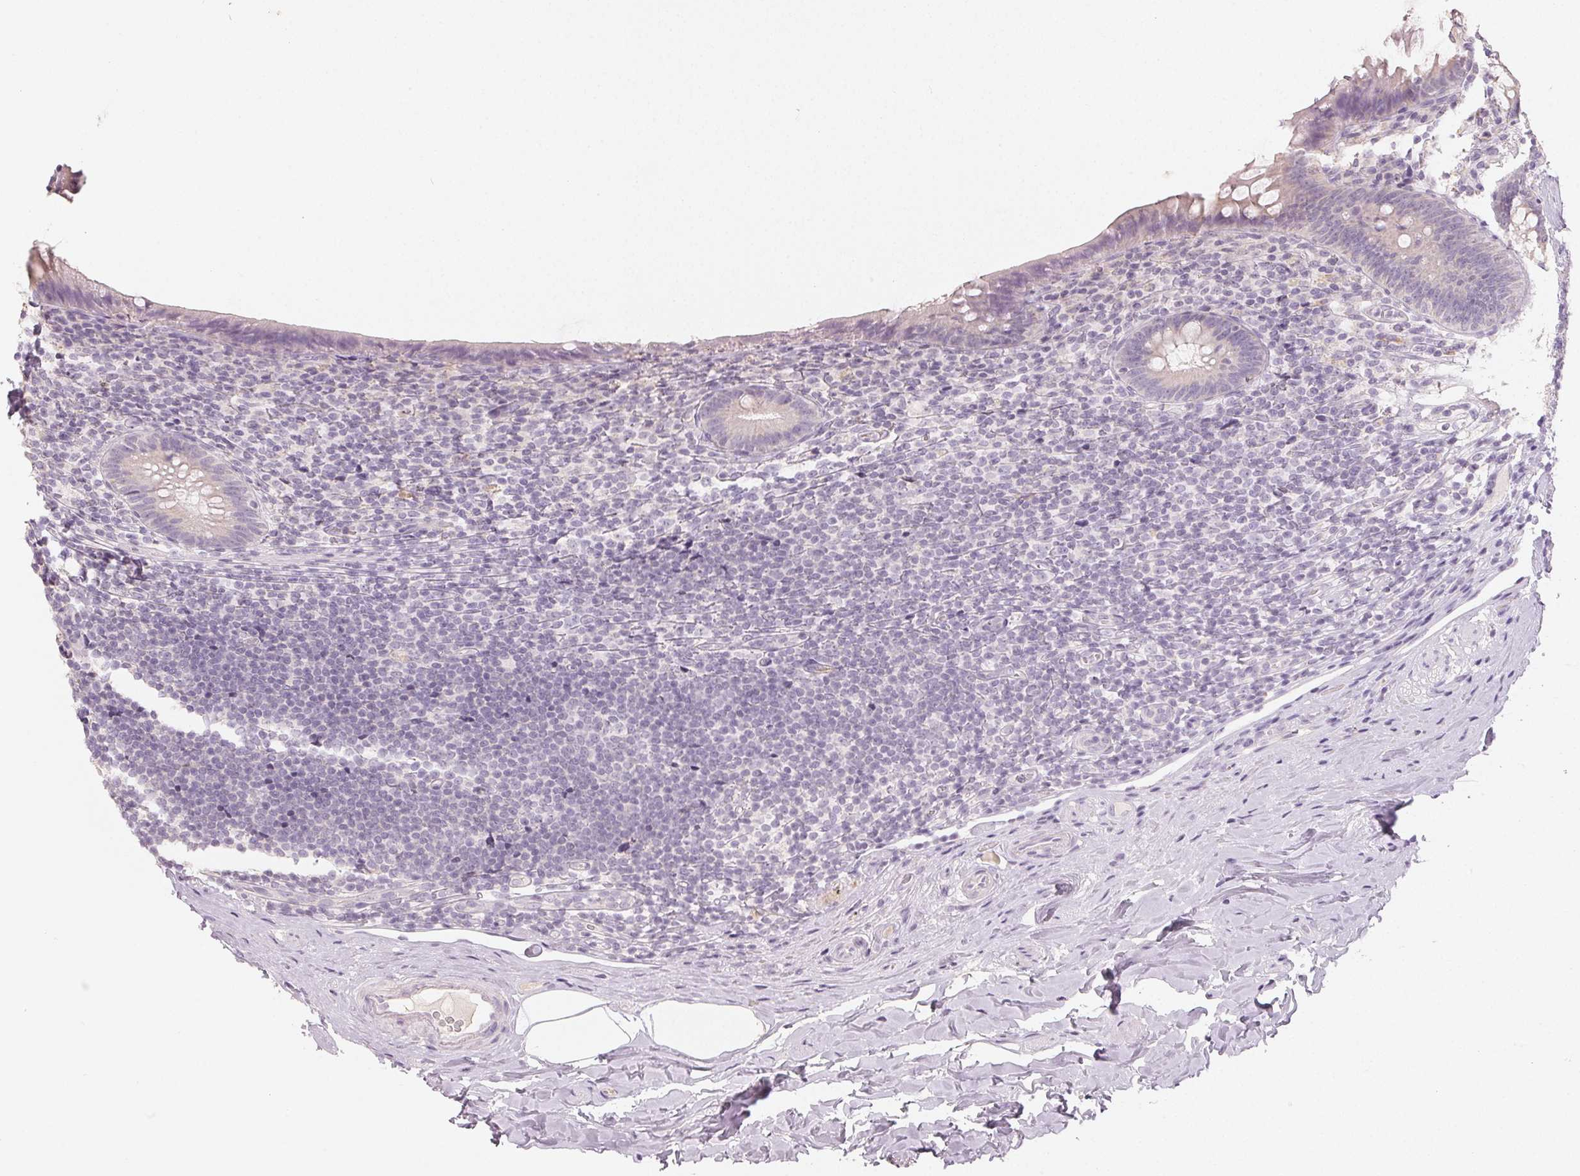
{"staining": {"intensity": "weak", "quantity": "<25%", "location": "cytoplasmic/membranous"}, "tissue": "appendix", "cell_type": "Glandular cells", "image_type": "normal", "snomed": [{"axis": "morphology", "description": "Normal tissue, NOS"}, {"axis": "topography", "description": "Appendix"}], "caption": "Normal appendix was stained to show a protein in brown. There is no significant staining in glandular cells. (DAB IHC, high magnification).", "gene": "LVRN", "patient": {"sex": "male", "age": 47}}